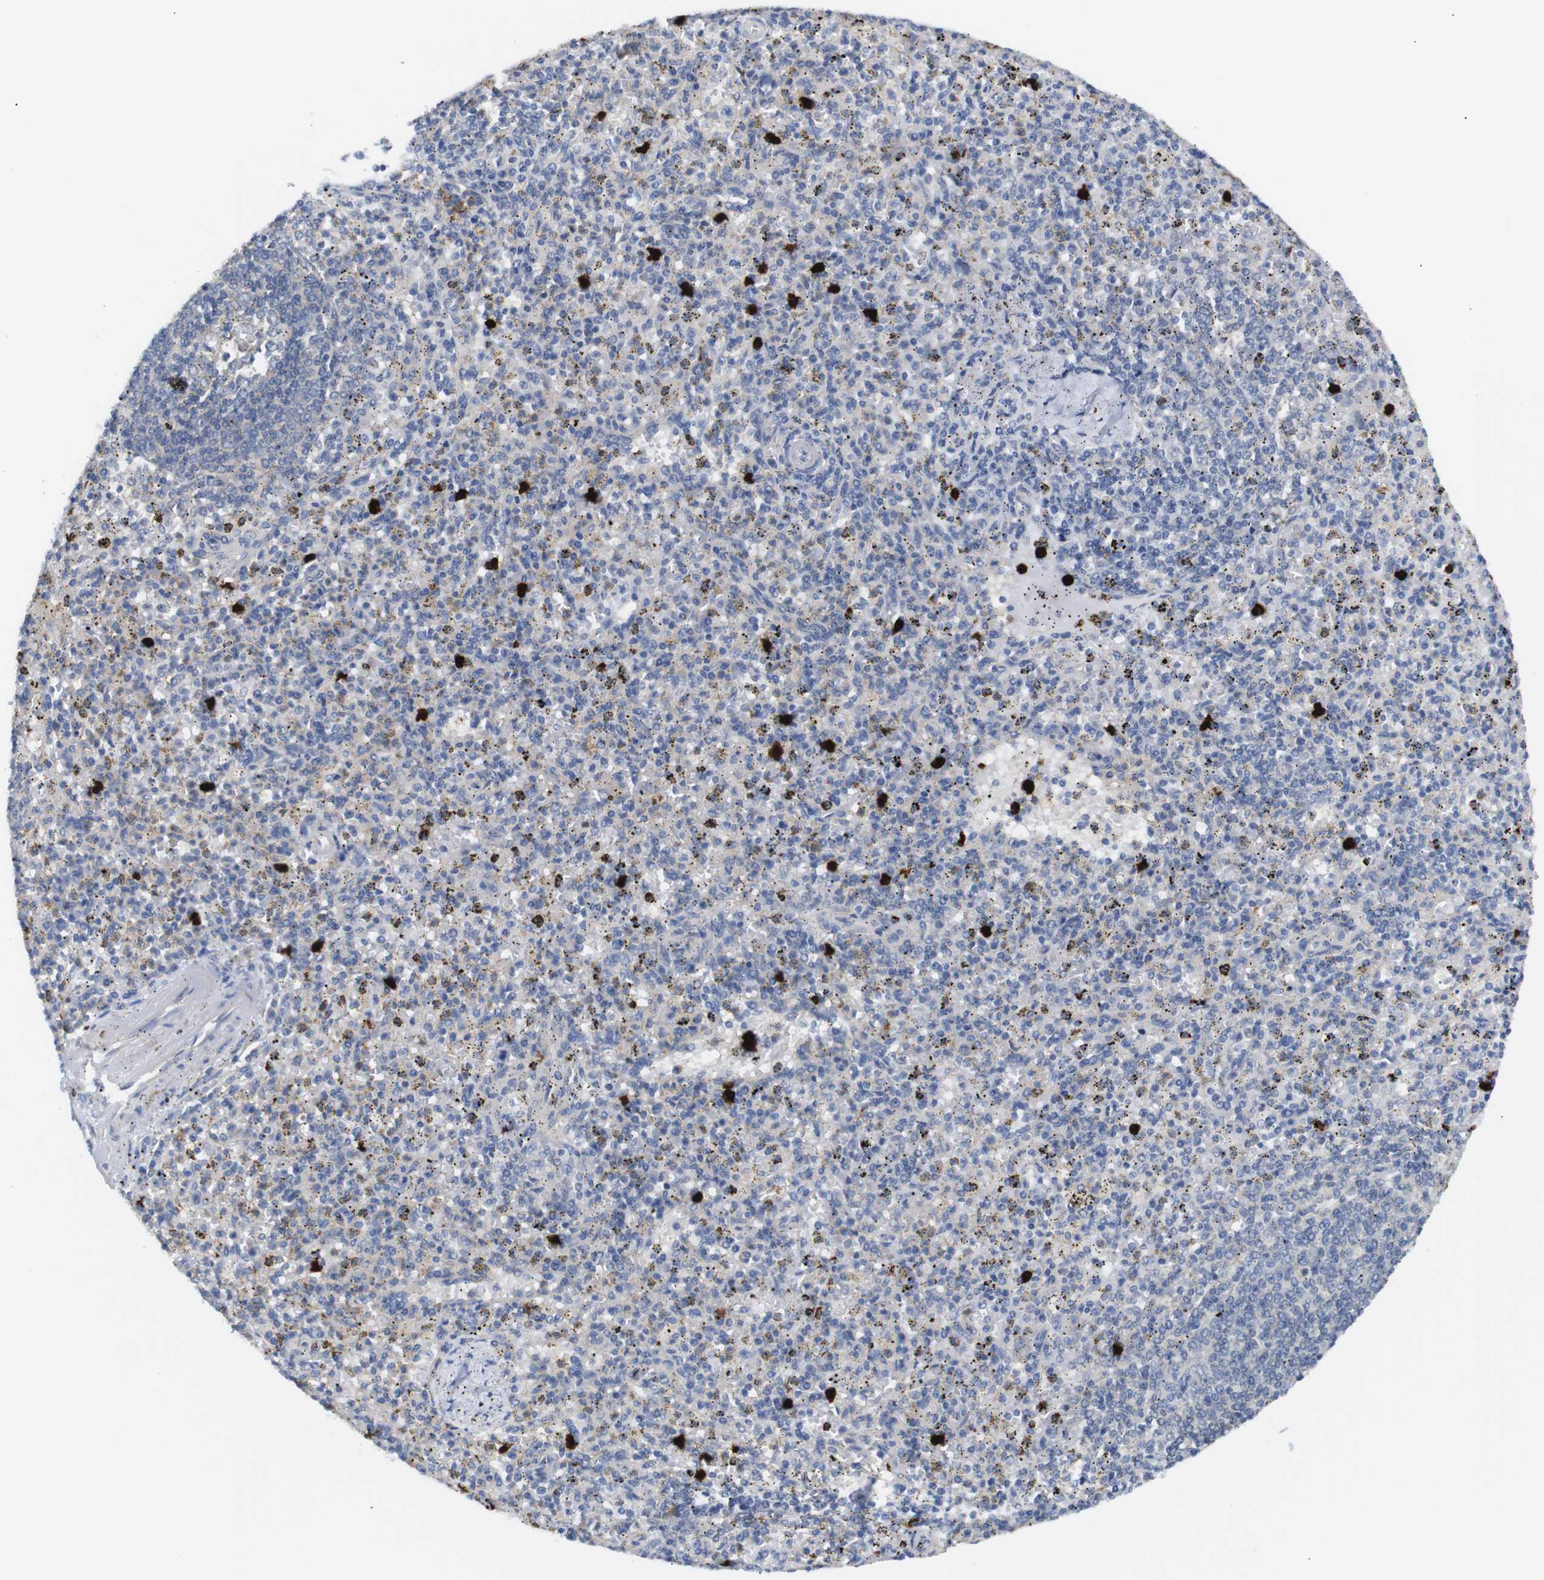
{"staining": {"intensity": "strong", "quantity": "<25%", "location": "cytoplasmic/membranous"}, "tissue": "spleen", "cell_type": "Cells in red pulp", "image_type": "normal", "snomed": [{"axis": "morphology", "description": "Normal tissue, NOS"}, {"axis": "topography", "description": "Spleen"}], "caption": "Protein expression by immunohistochemistry (IHC) displays strong cytoplasmic/membranous staining in approximately <25% of cells in red pulp in unremarkable spleen.", "gene": "ALOX15", "patient": {"sex": "male", "age": 72}}